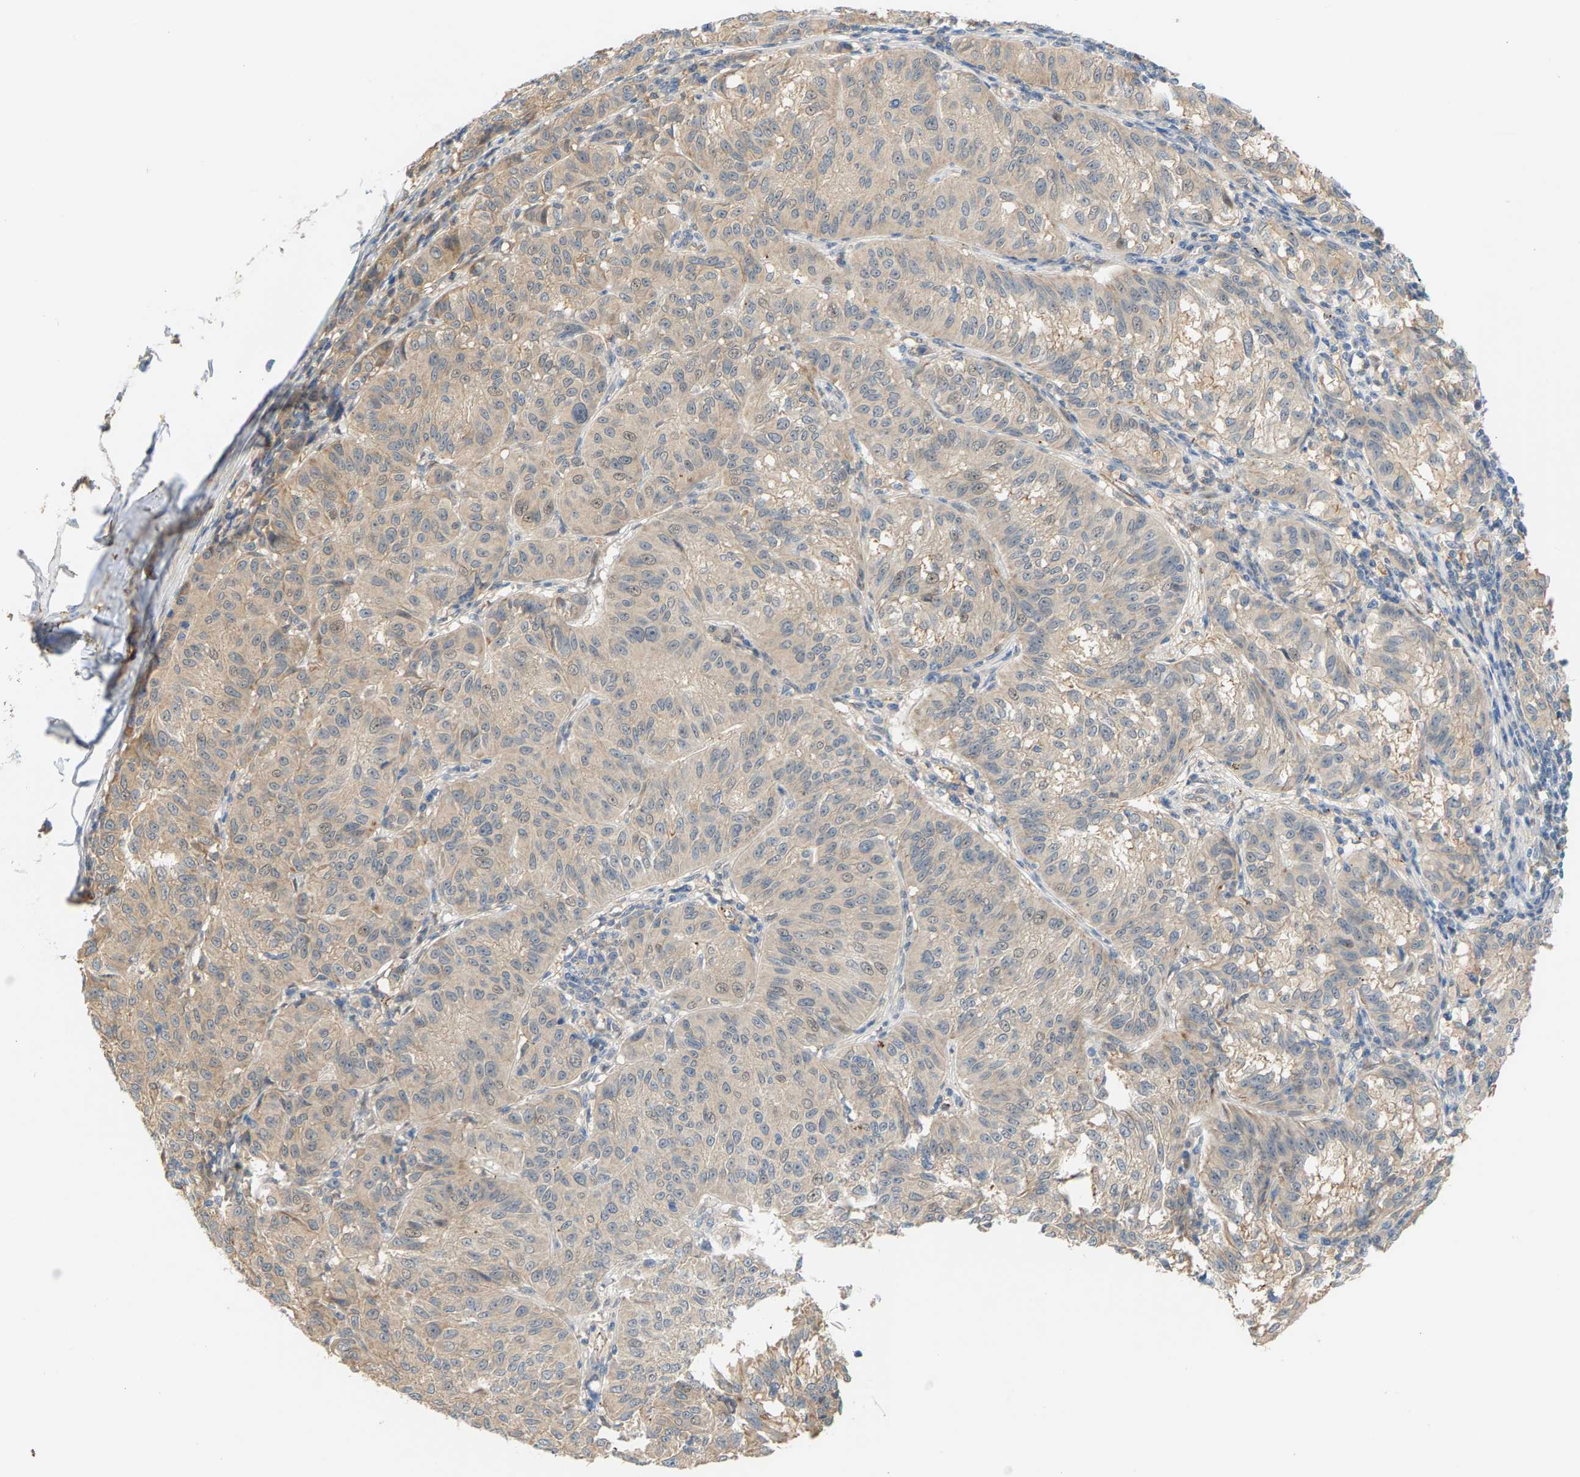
{"staining": {"intensity": "weak", "quantity": "25%-75%", "location": "cytoplasmic/membranous"}, "tissue": "melanoma", "cell_type": "Tumor cells", "image_type": "cancer", "snomed": [{"axis": "morphology", "description": "Malignant melanoma, NOS"}, {"axis": "topography", "description": "Skin"}], "caption": "Malignant melanoma stained with DAB immunohistochemistry (IHC) reveals low levels of weak cytoplasmic/membranous expression in about 25%-75% of tumor cells.", "gene": "KRTAP27-1", "patient": {"sex": "female", "age": 72}}